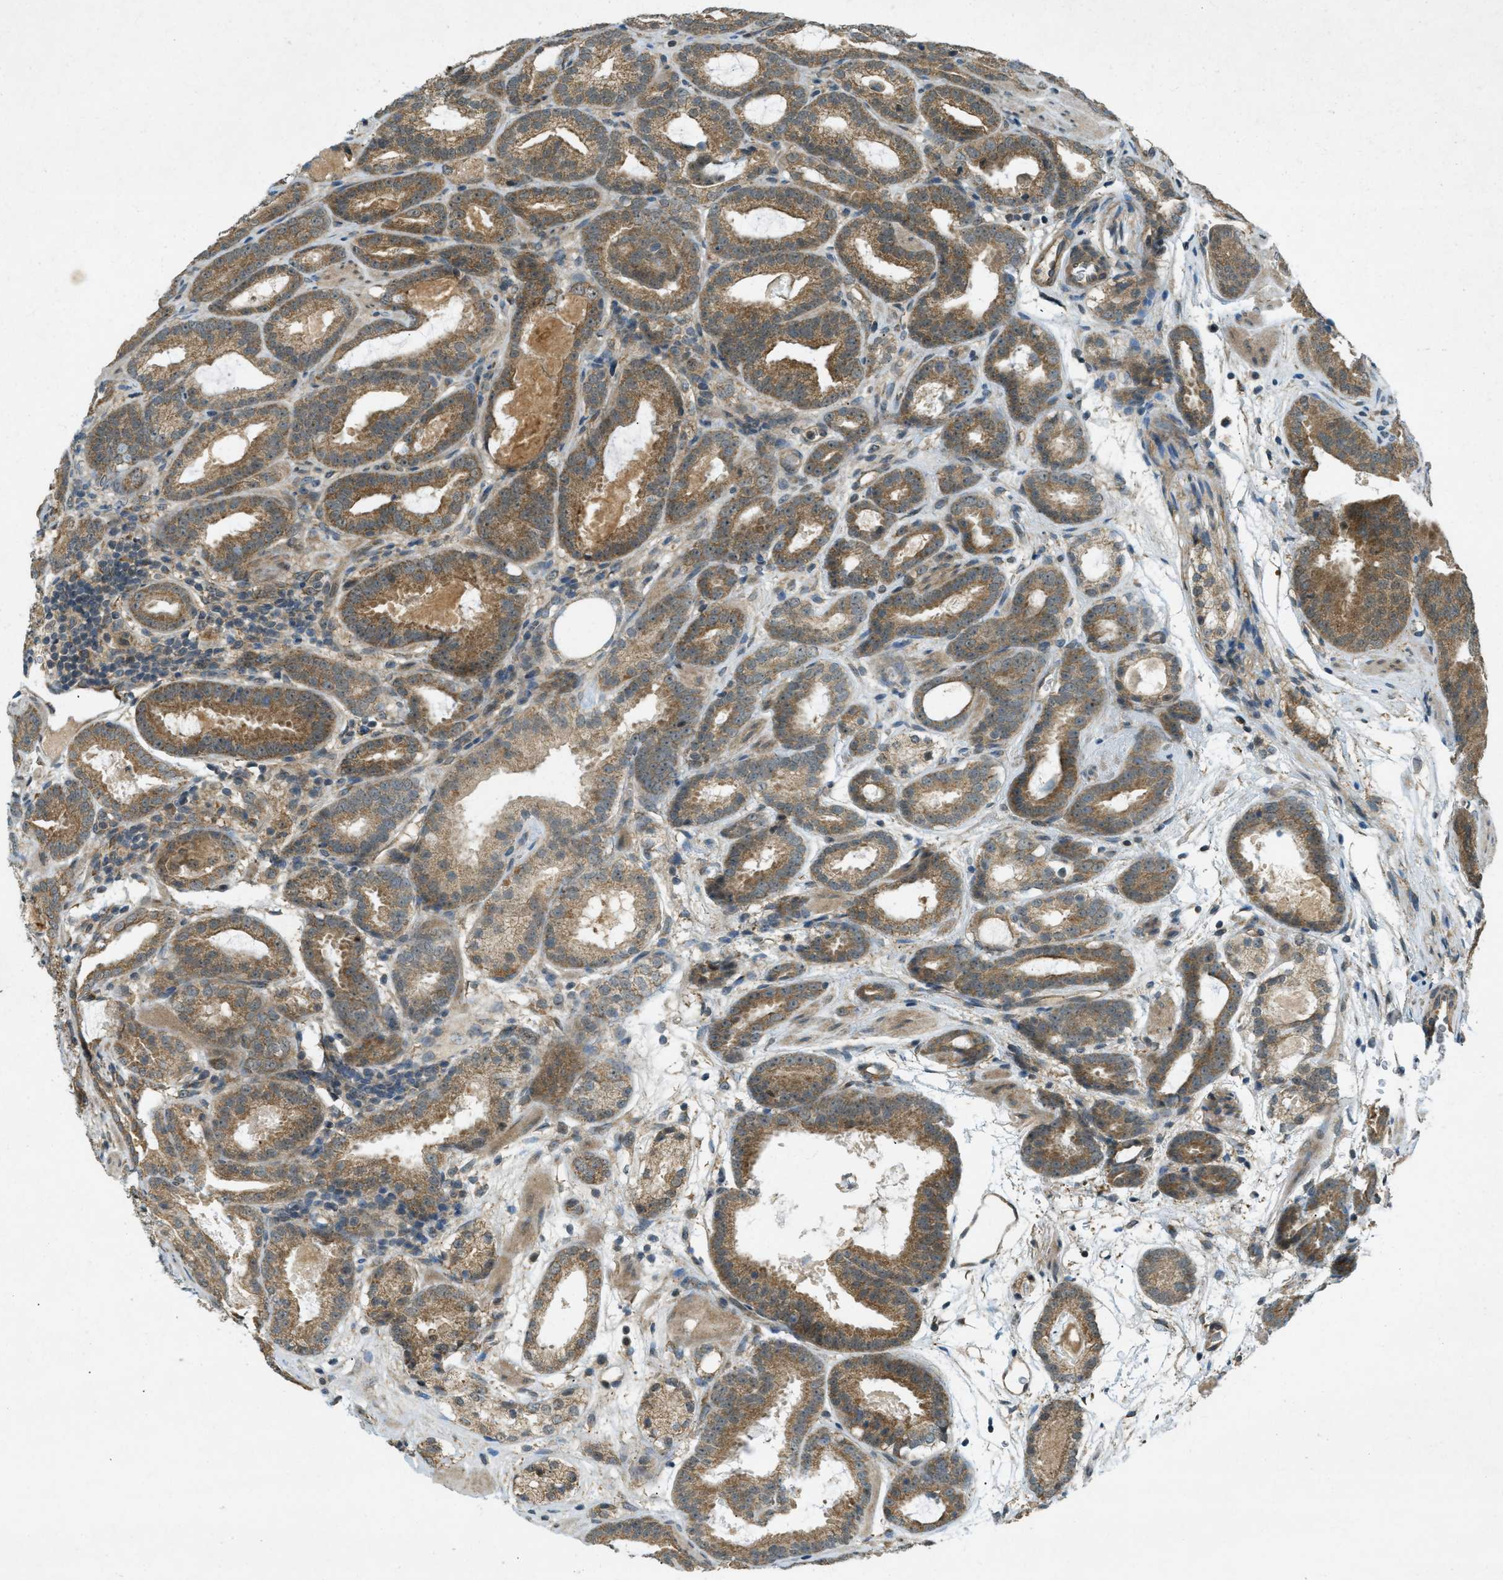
{"staining": {"intensity": "moderate", "quantity": ">75%", "location": "cytoplasmic/membranous"}, "tissue": "prostate cancer", "cell_type": "Tumor cells", "image_type": "cancer", "snomed": [{"axis": "morphology", "description": "Adenocarcinoma, Low grade"}, {"axis": "topography", "description": "Prostate"}], "caption": "This is a micrograph of immunohistochemistry (IHC) staining of prostate cancer, which shows moderate staining in the cytoplasmic/membranous of tumor cells.", "gene": "EIF2AK3", "patient": {"sex": "male", "age": 69}}